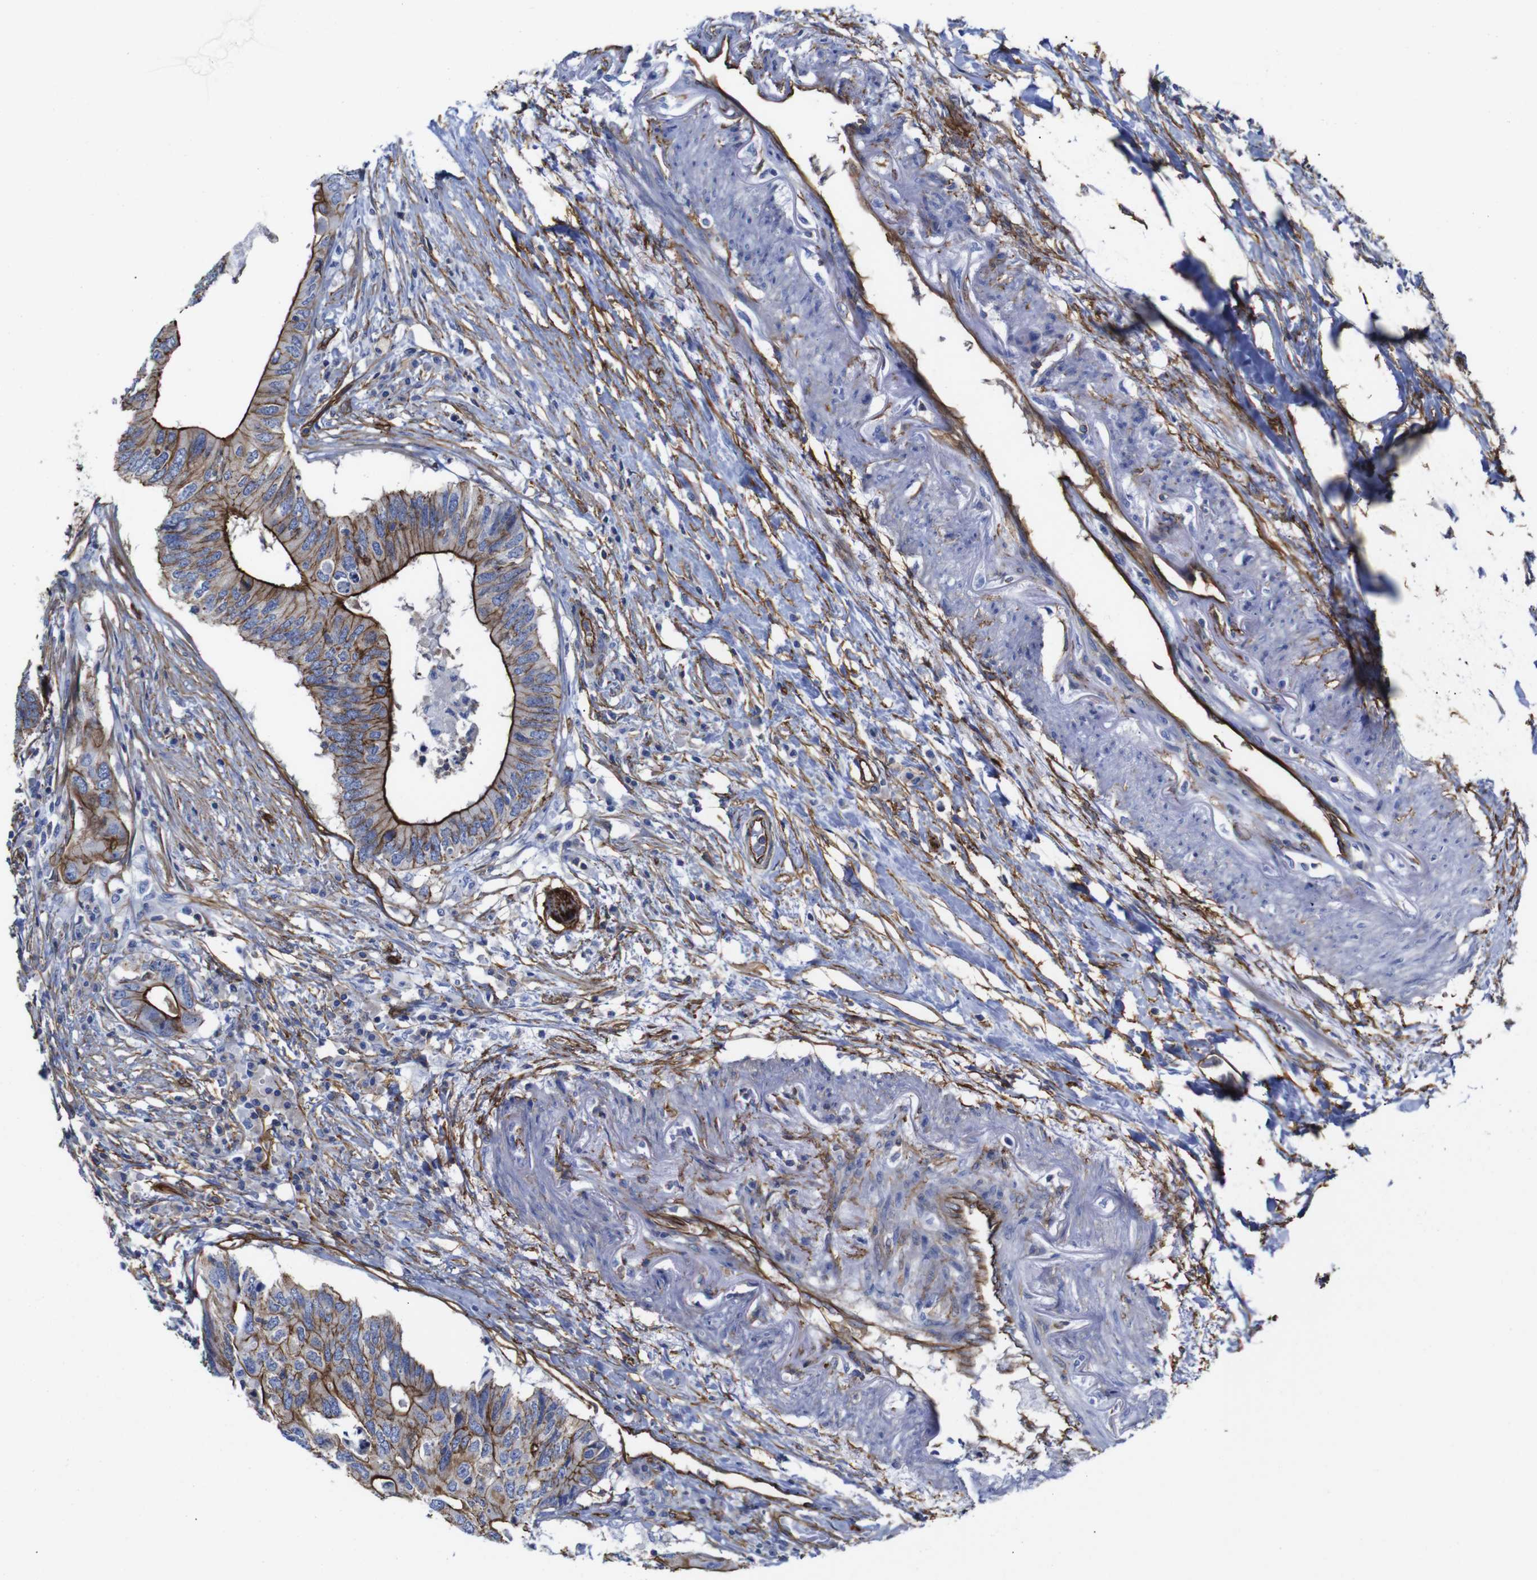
{"staining": {"intensity": "strong", "quantity": ">75%", "location": "cytoplasmic/membranous"}, "tissue": "colorectal cancer", "cell_type": "Tumor cells", "image_type": "cancer", "snomed": [{"axis": "morphology", "description": "Adenocarcinoma, NOS"}, {"axis": "topography", "description": "Colon"}], "caption": "A high amount of strong cytoplasmic/membranous positivity is seen in approximately >75% of tumor cells in colorectal cancer (adenocarcinoma) tissue.", "gene": "SPTBN1", "patient": {"sex": "male", "age": 71}}